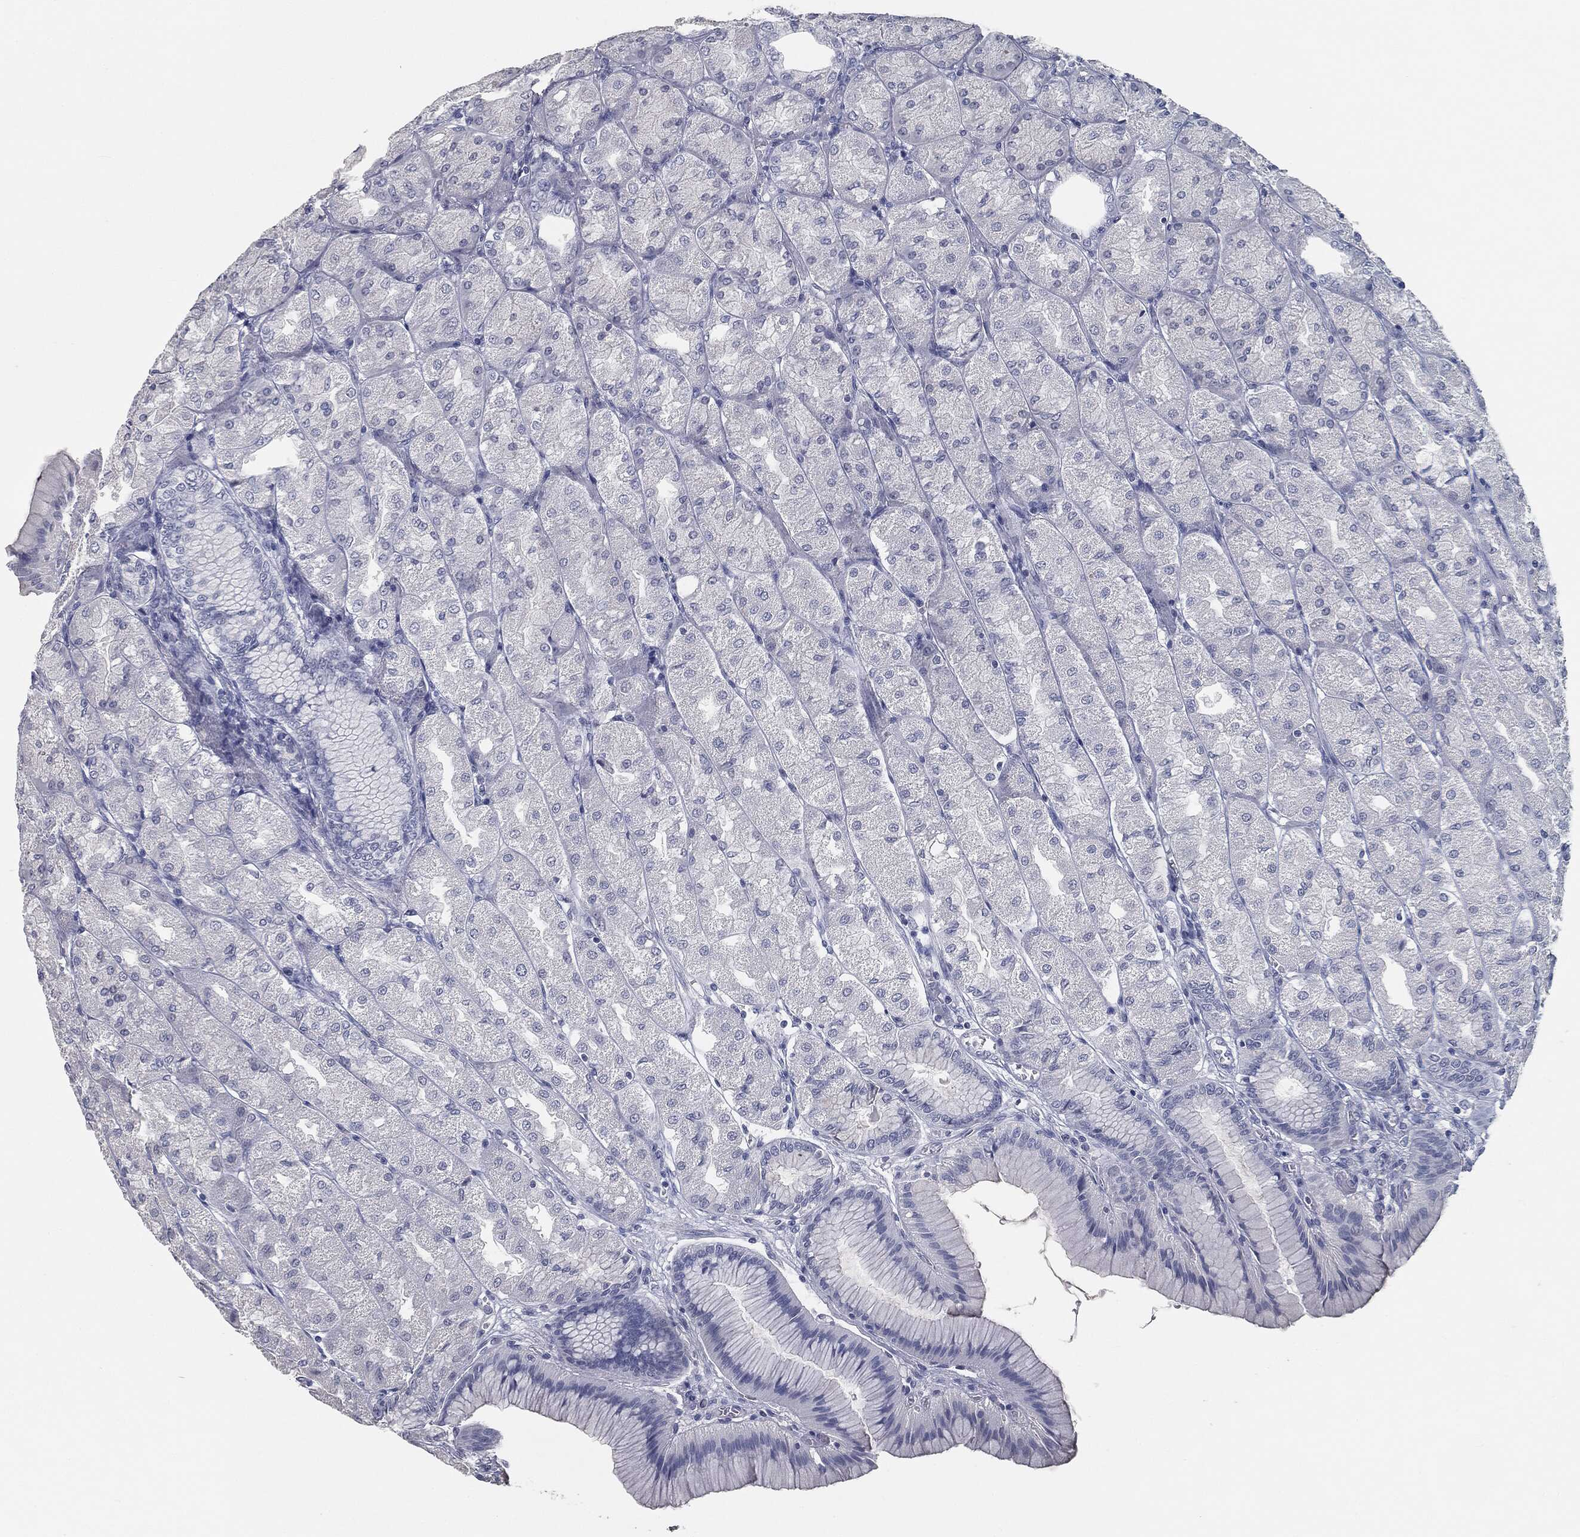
{"staining": {"intensity": "negative", "quantity": "none", "location": "none"}, "tissue": "stomach", "cell_type": "Glandular cells", "image_type": "normal", "snomed": [{"axis": "morphology", "description": "Normal tissue, NOS"}, {"axis": "morphology", "description": "Adenocarcinoma, NOS"}, {"axis": "morphology", "description": "Adenocarcinoma, High grade"}, {"axis": "topography", "description": "Stomach, upper"}, {"axis": "topography", "description": "Stomach"}], "caption": "This is an immunohistochemistry histopathology image of unremarkable human stomach. There is no positivity in glandular cells.", "gene": "PRAME", "patient": {"sex": "female", "age": 65}}